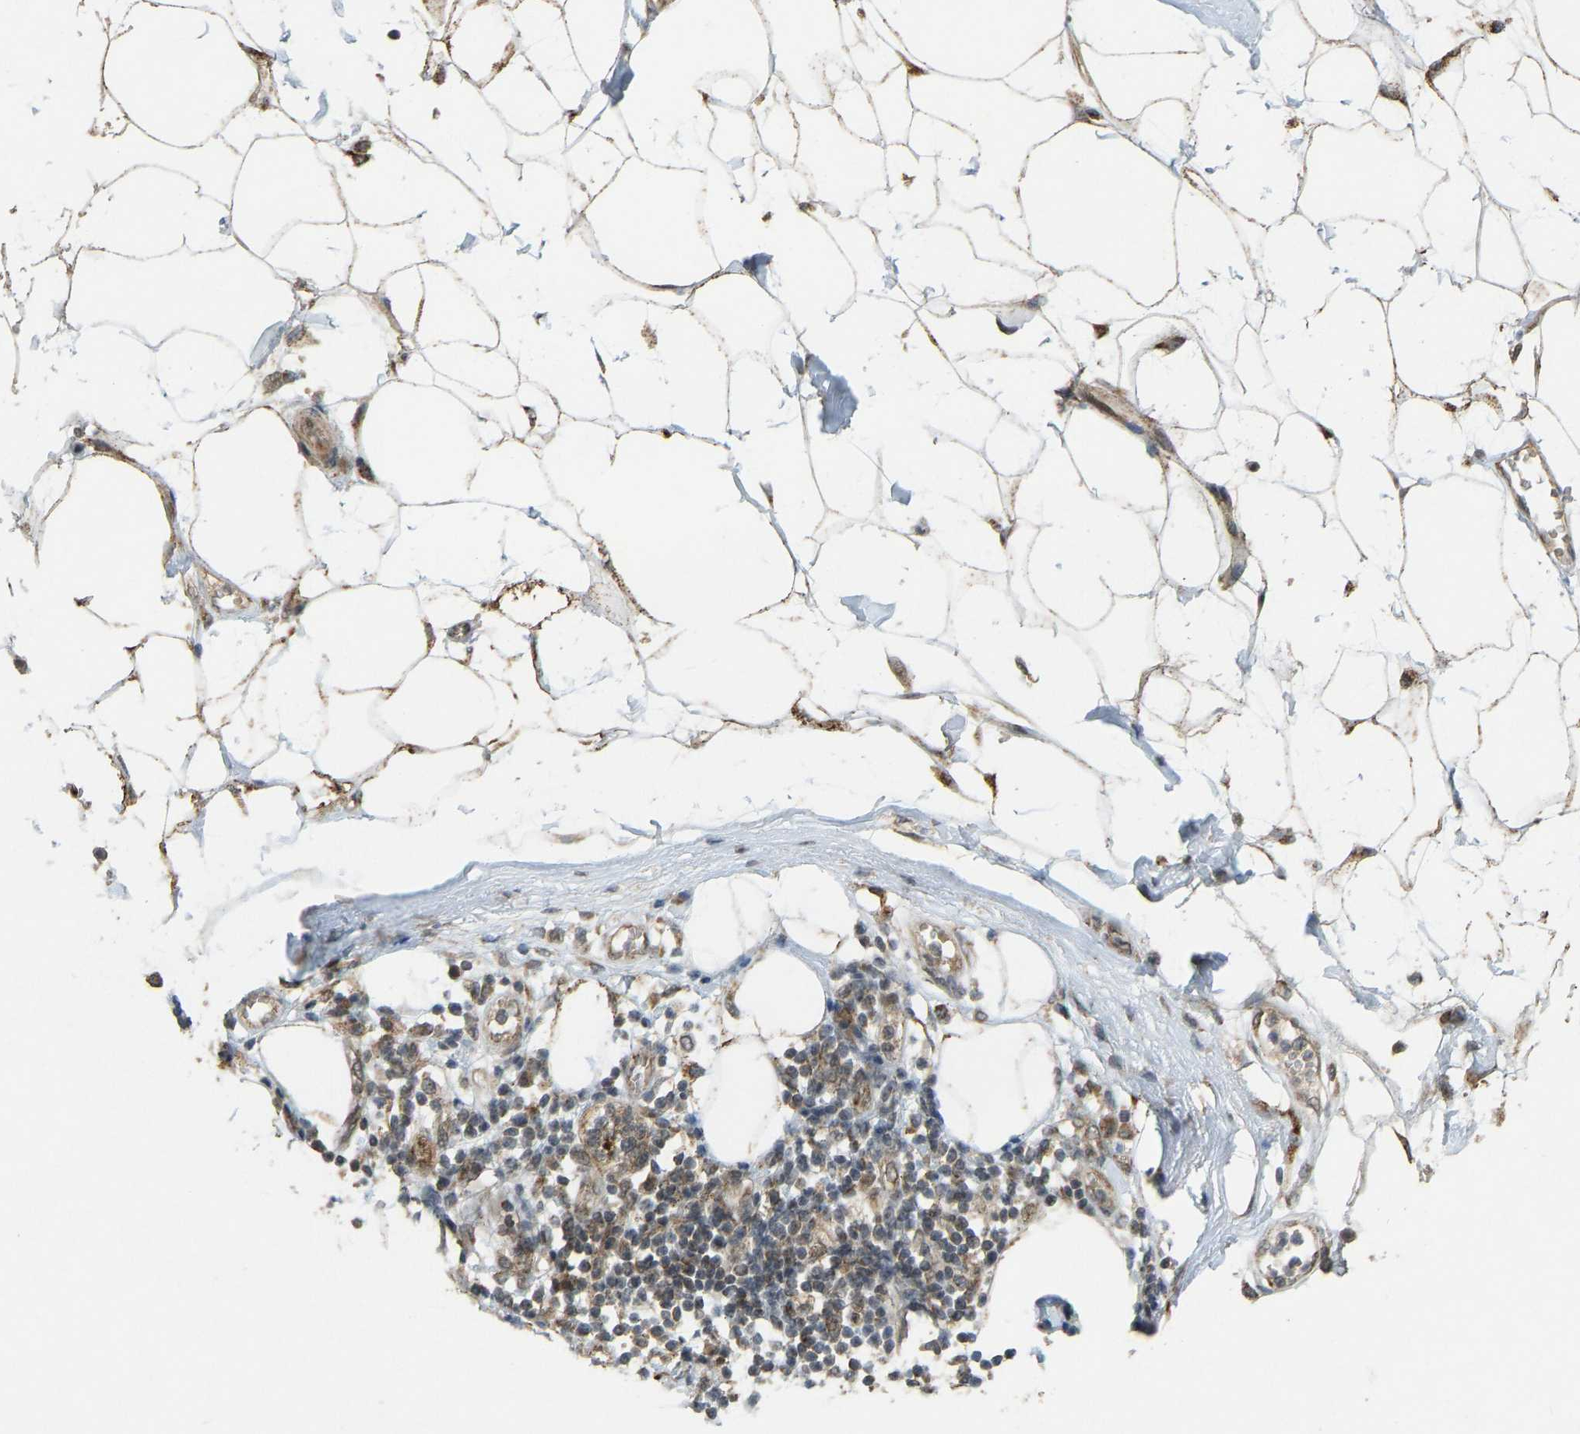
{"staining": {"intensity": "moderate", "quantity": ">75%", "location": "cytoplasmic/membranous"}, "tissue": "adipose tissue", "cell_type": "Adipocytes", "image_type": "normal", "snomed": [{"axis": "morphology", "description": "Normal tissue, NOS"}, {"axis": "morphology", "description": "Adenocarcinoma, NOS"}, {"axis": "topography", "description": "Duodenum"}, {"axis": "topography", "description": "Peripheral nerve tissue"}], "caption": "Human adipose tissue stained for a protein (brown) displays moderate cytoplasmic/membranous positive positivity in about >75% of adipocytes.", "gene": "ACADS", "patient": {"sex": "female", "age": 60}}